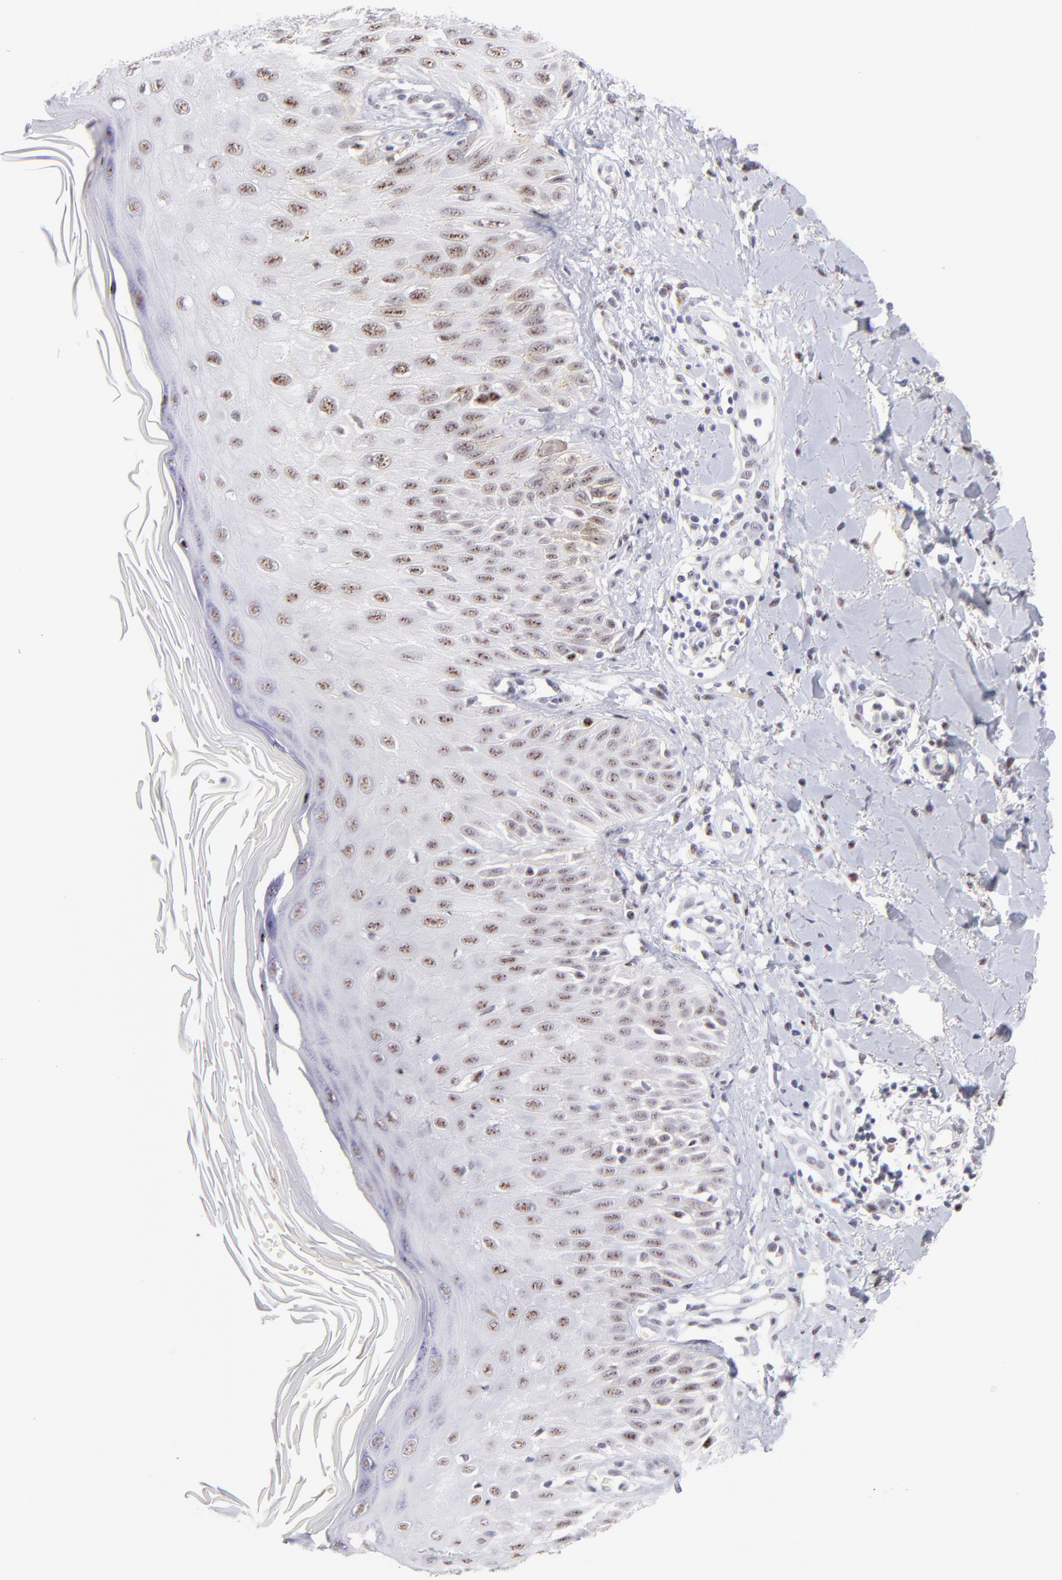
{"staining": {"intensity": "moderate", "quantity": ">75%", "location": "nuclear"}, "tissue": "skin cancer", "cell_type": "Tumor cells", "image_type": "cancer", "snomed": [{"axis": "morphology", "description": "Squamous cell carcinoma, NOS"}, {"axis": "topography", "description": "Skin"}], "caption": "Skin squamous cell carcinoma was stained to show a protein in brown. There is medium levels of moderate nuclear staining in about >75% of tumor cells.", "gene": "CDC25C", "patient": {"sex": "male", "age": 24}}